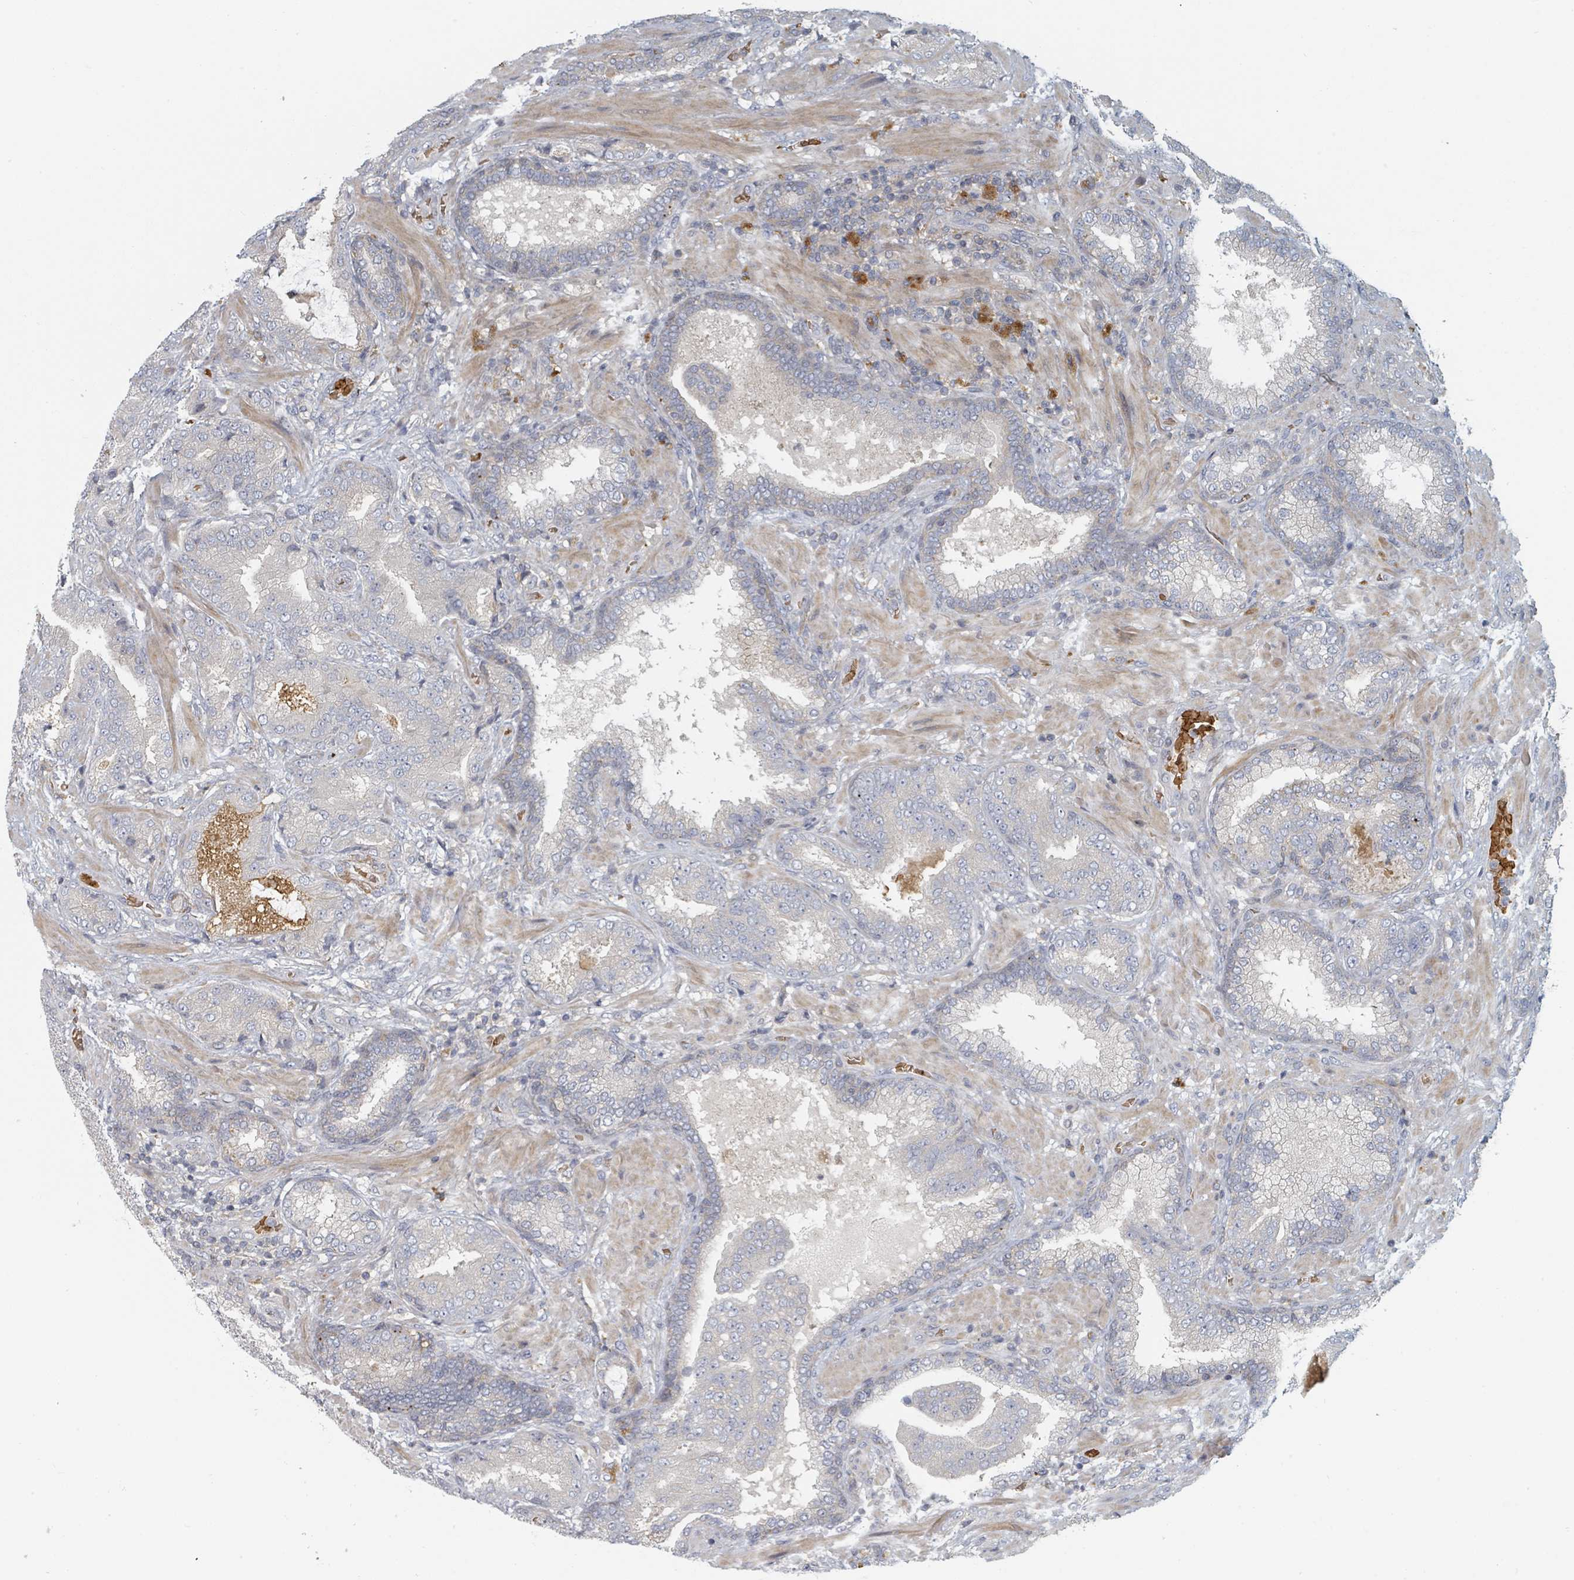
{"staining": {"intensity": "negative", "quantity": "none", "location": "none"}, "tissue": "prostate cancer", "cell_type": "Tumor cells", "image_type": "cancer", "snomed": [{"axis": "morphology", "description": "Adenocarcinoma, High grade"}, {"axis": "topography", "description": "Prostate"}], "caption": "Immunohistochemistry (IHC) micrograph of neoplastic tissue: high-grade adenocarcinoma (prostate) stained with DAB (3,3'-diaminobenzidine) exhibits no significant protein staining in tumor cells.", "gene": "TRPC4AP", "patient": {"sex": "male", "age": 68}}